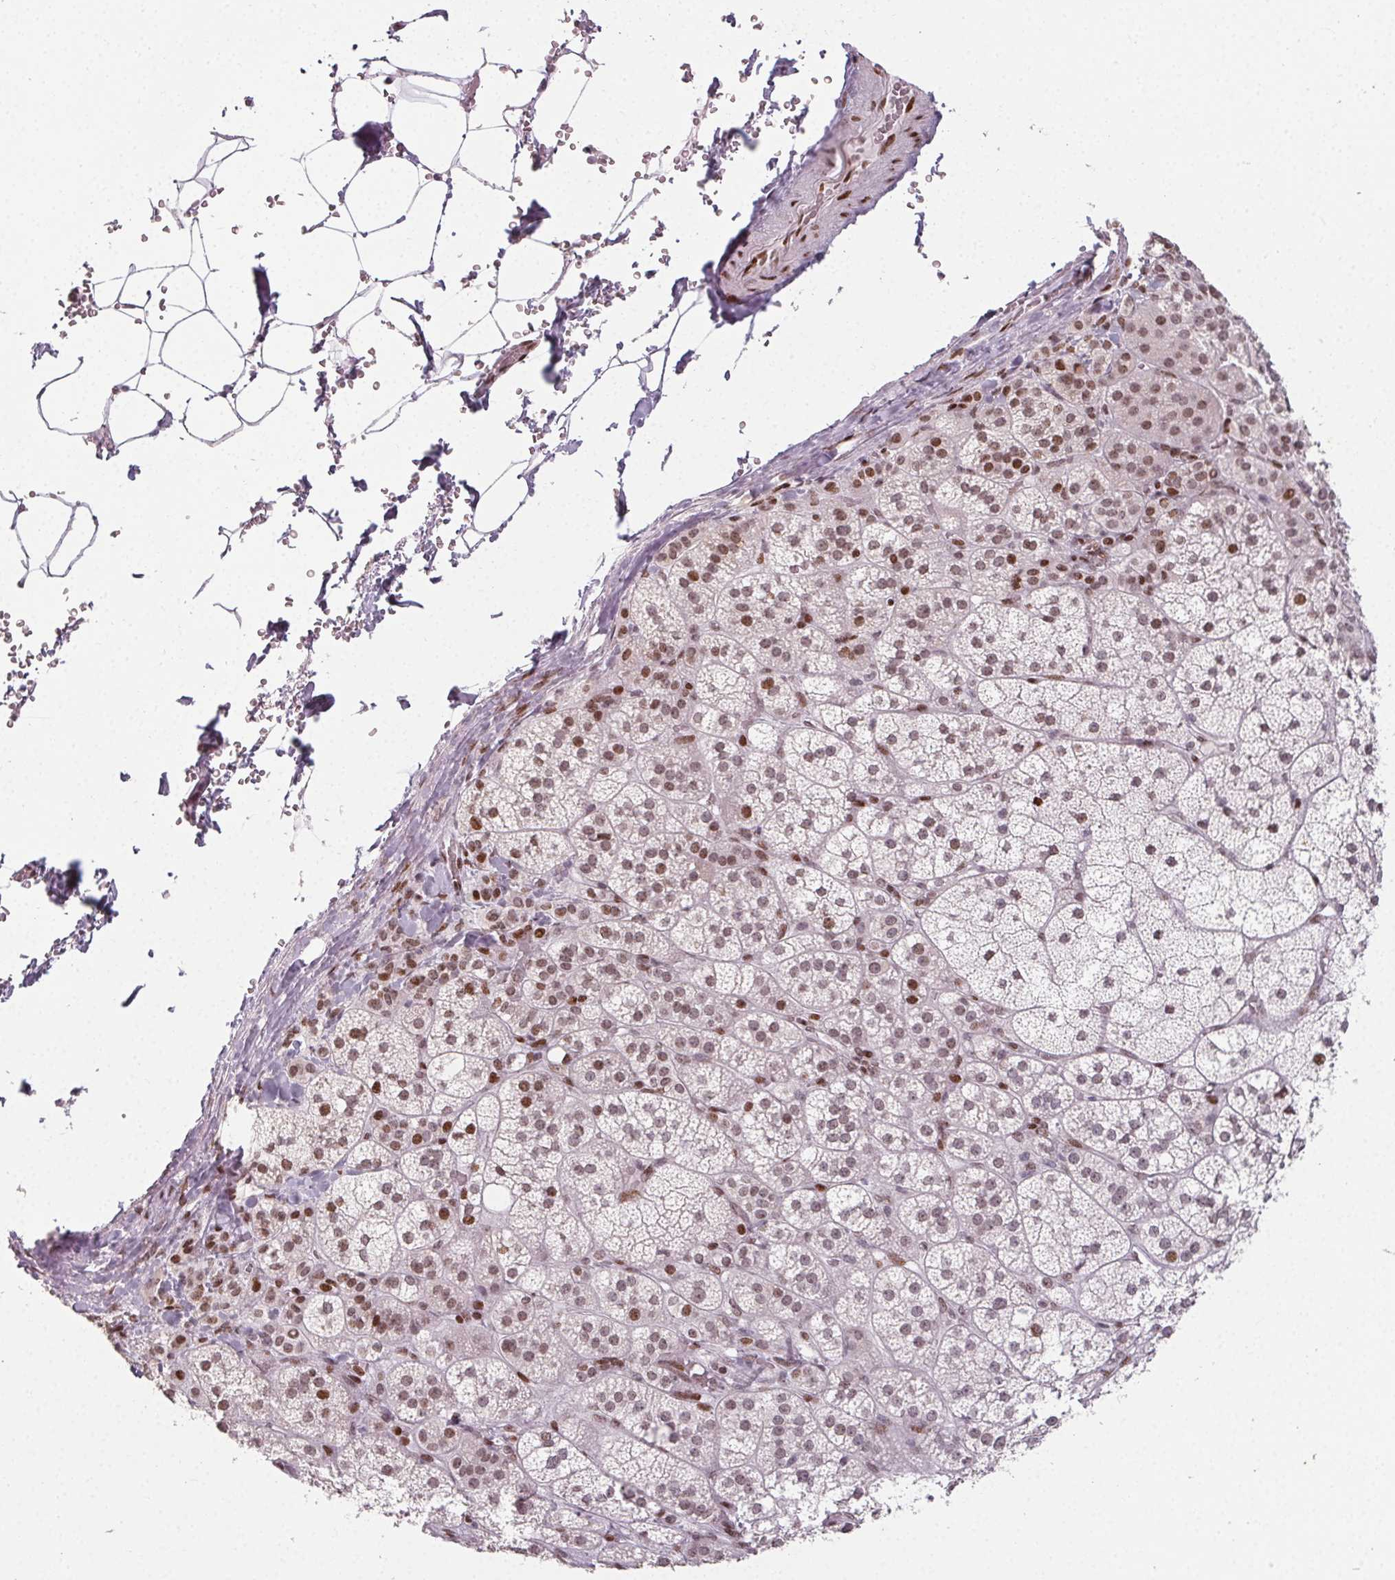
{"staining": {"intensity": "moderate", "quantity": ">75%", "location": "nuclear"}, "tissue": "adrenal gland", "cell_type": "Glandular cells", "image_type": "normal", "snomed": [{"axis": "morphology", "description": "Normal tissue, NOS"}, {"axis": "topography", "description": "Adrenal gland"}], "caption": "Immunohistochemical staining of benign human adrenal gland exhibits >75% levels of moderate nuclear protein positivity in about >75% of glandular cells. The staining is performed using DAB brown chromogen to label protein expression. The nuclei are counter-stained blue using hematoxylin.", "gene": "KMT2A", "patient": {"sex": "female", "age": 60}}